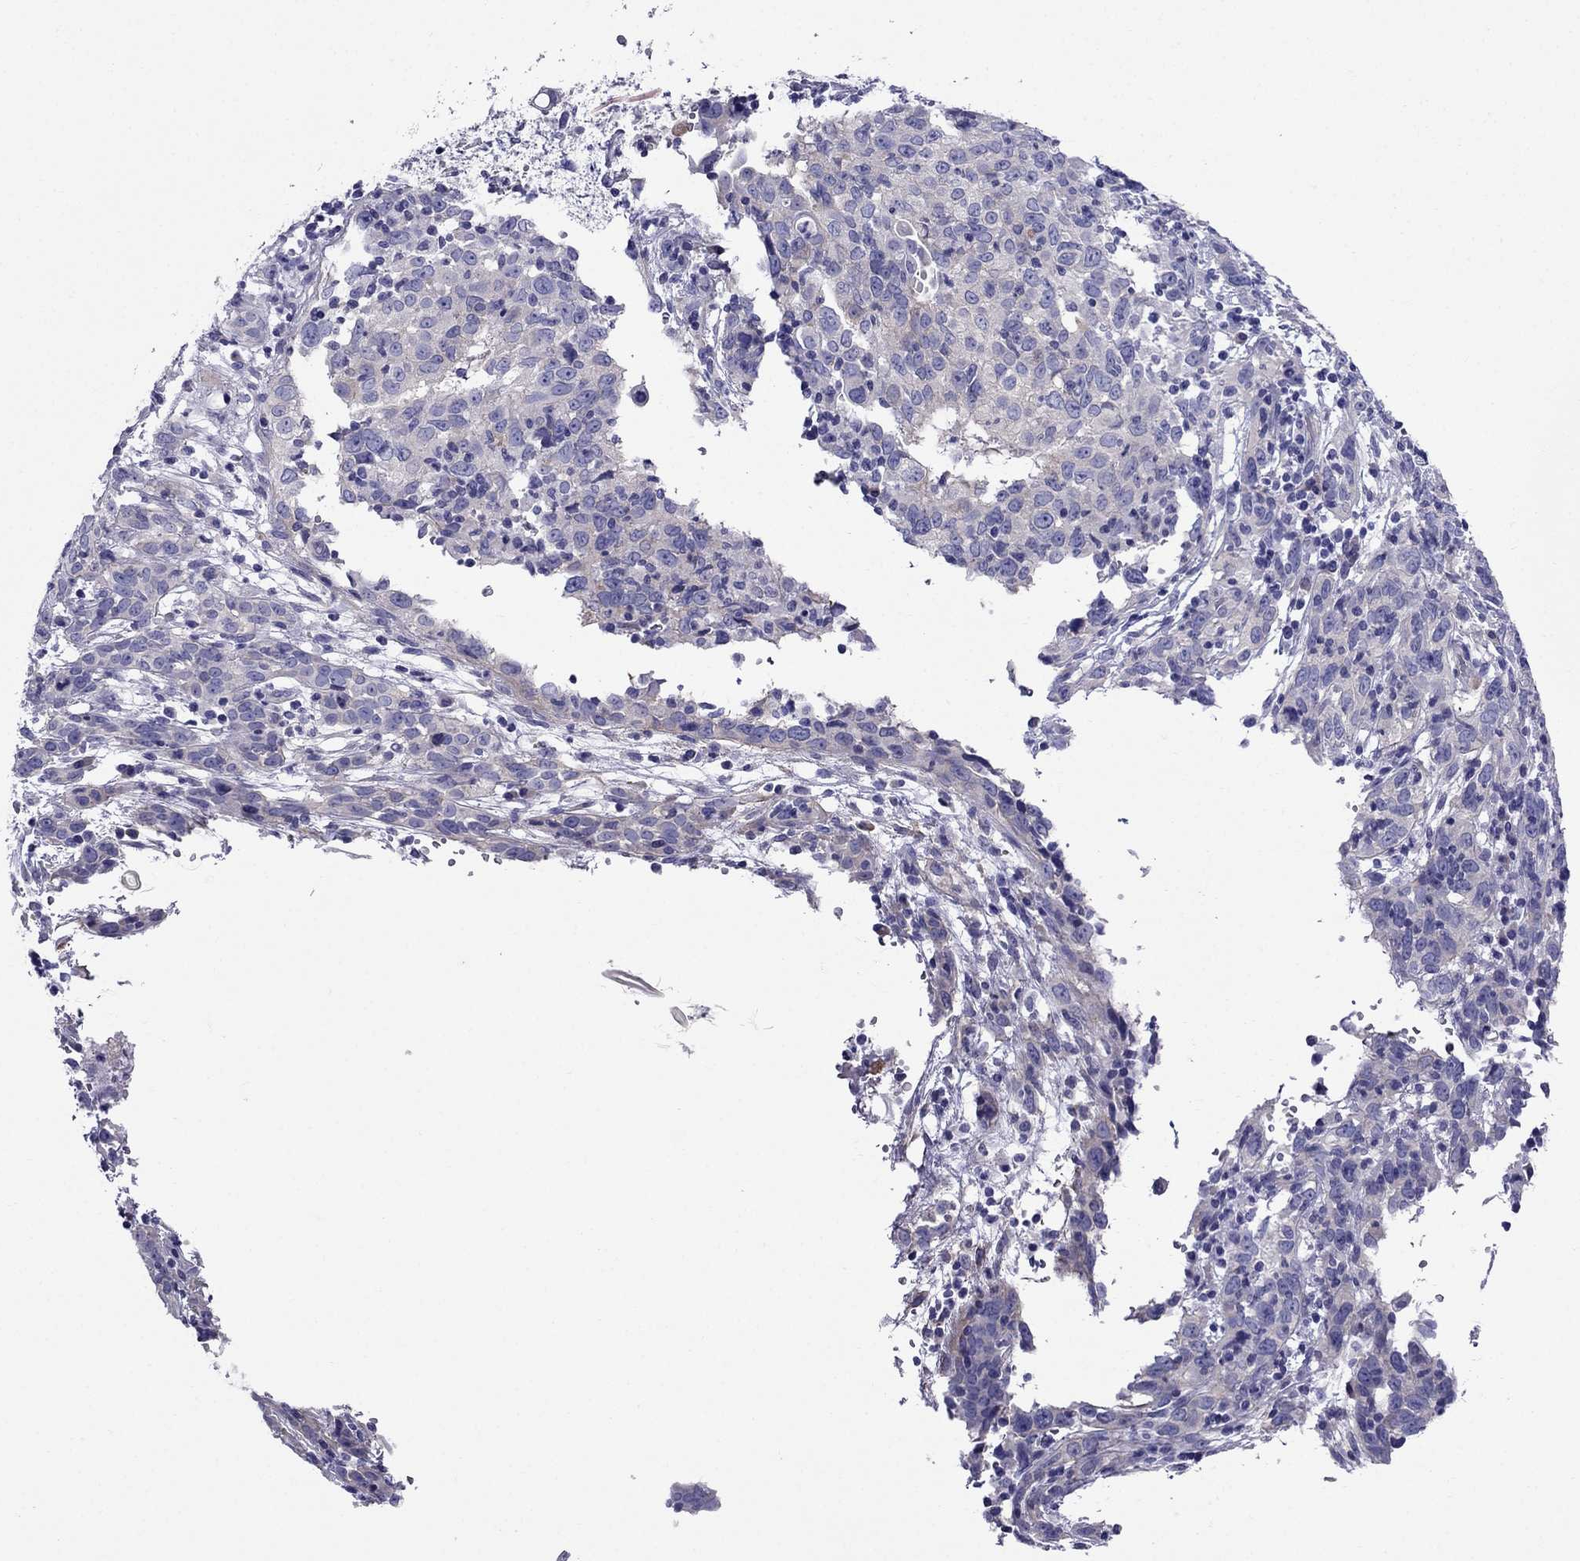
{"staining": {"intensity": "negative", "quantity": "none", "location": "none"}, "tissue": "cervical cancer", "cell_type": "Tumor cells", "image_type": "cancer", "snomed": [{"axis": "morphology", "description": "Adenocarcinoma, NOS"}, {"axis": "topography", "description": "Cervix"}], "caption": "Immunohistochemistry image of neoplastic tissue: human cervical adenocarcinoma stained with DAB exhibits no significant protein staining in tumor cells.", "gene": "GPR50", "patient": {"sex": "female", "age": 40}}